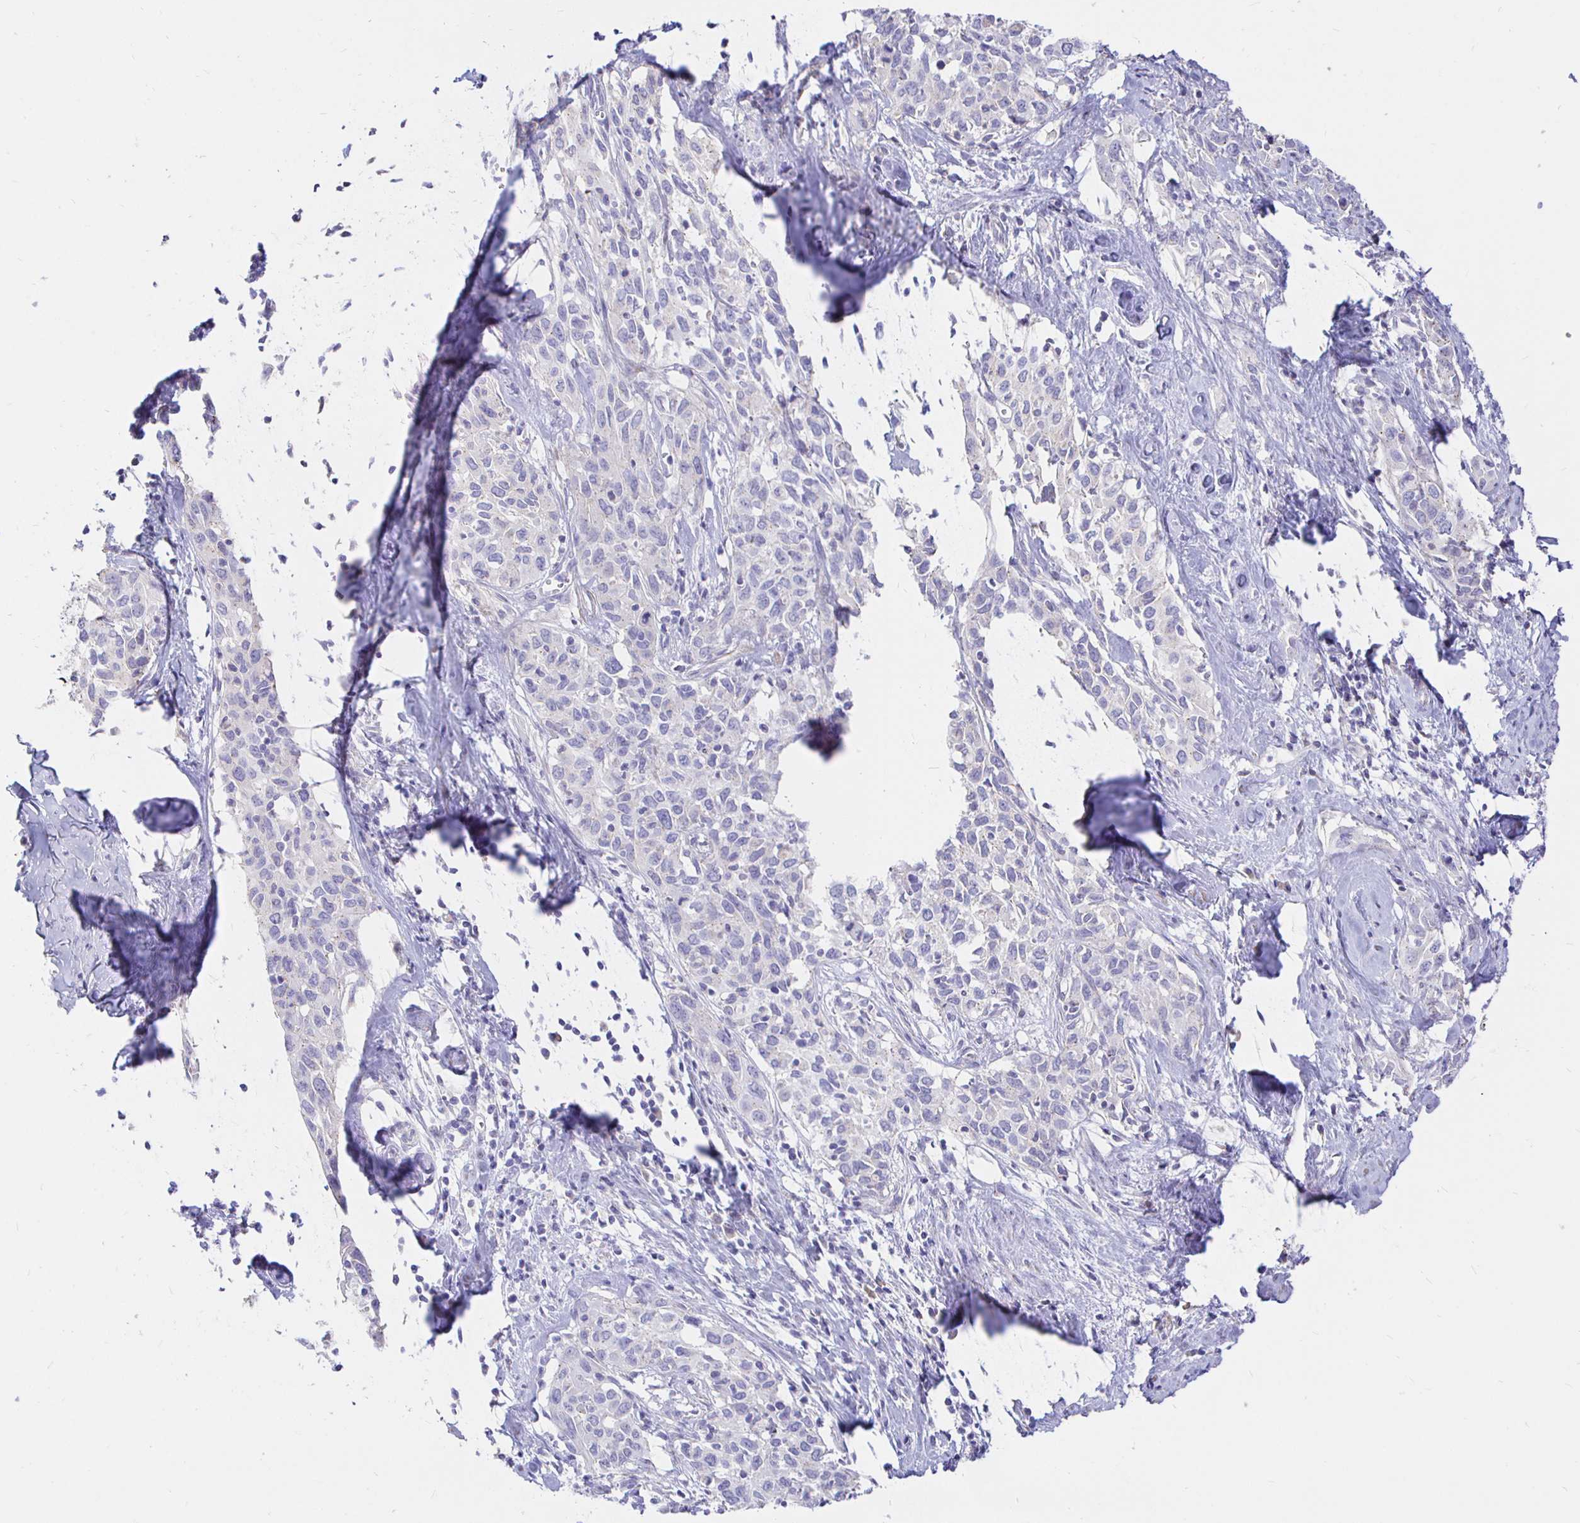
{"staining": {"intensity": "negative", "quantity": "none", "location": "none"}, "tissue": "cervical cancer", "cell_type": "Tumor cells", "image_type": "cancer", "snomed": [{"axis": "morphology", "description": "Squamous cell carcinoma, NOS"}, {"axis": "topography", "description": "Cervix"}], "caption": "Tumor cells show no significant protein positivity in squamous cell carcinoma (cervical).", "gene": "NECAB1", "patient": {"sex": "female", "age": 51}}